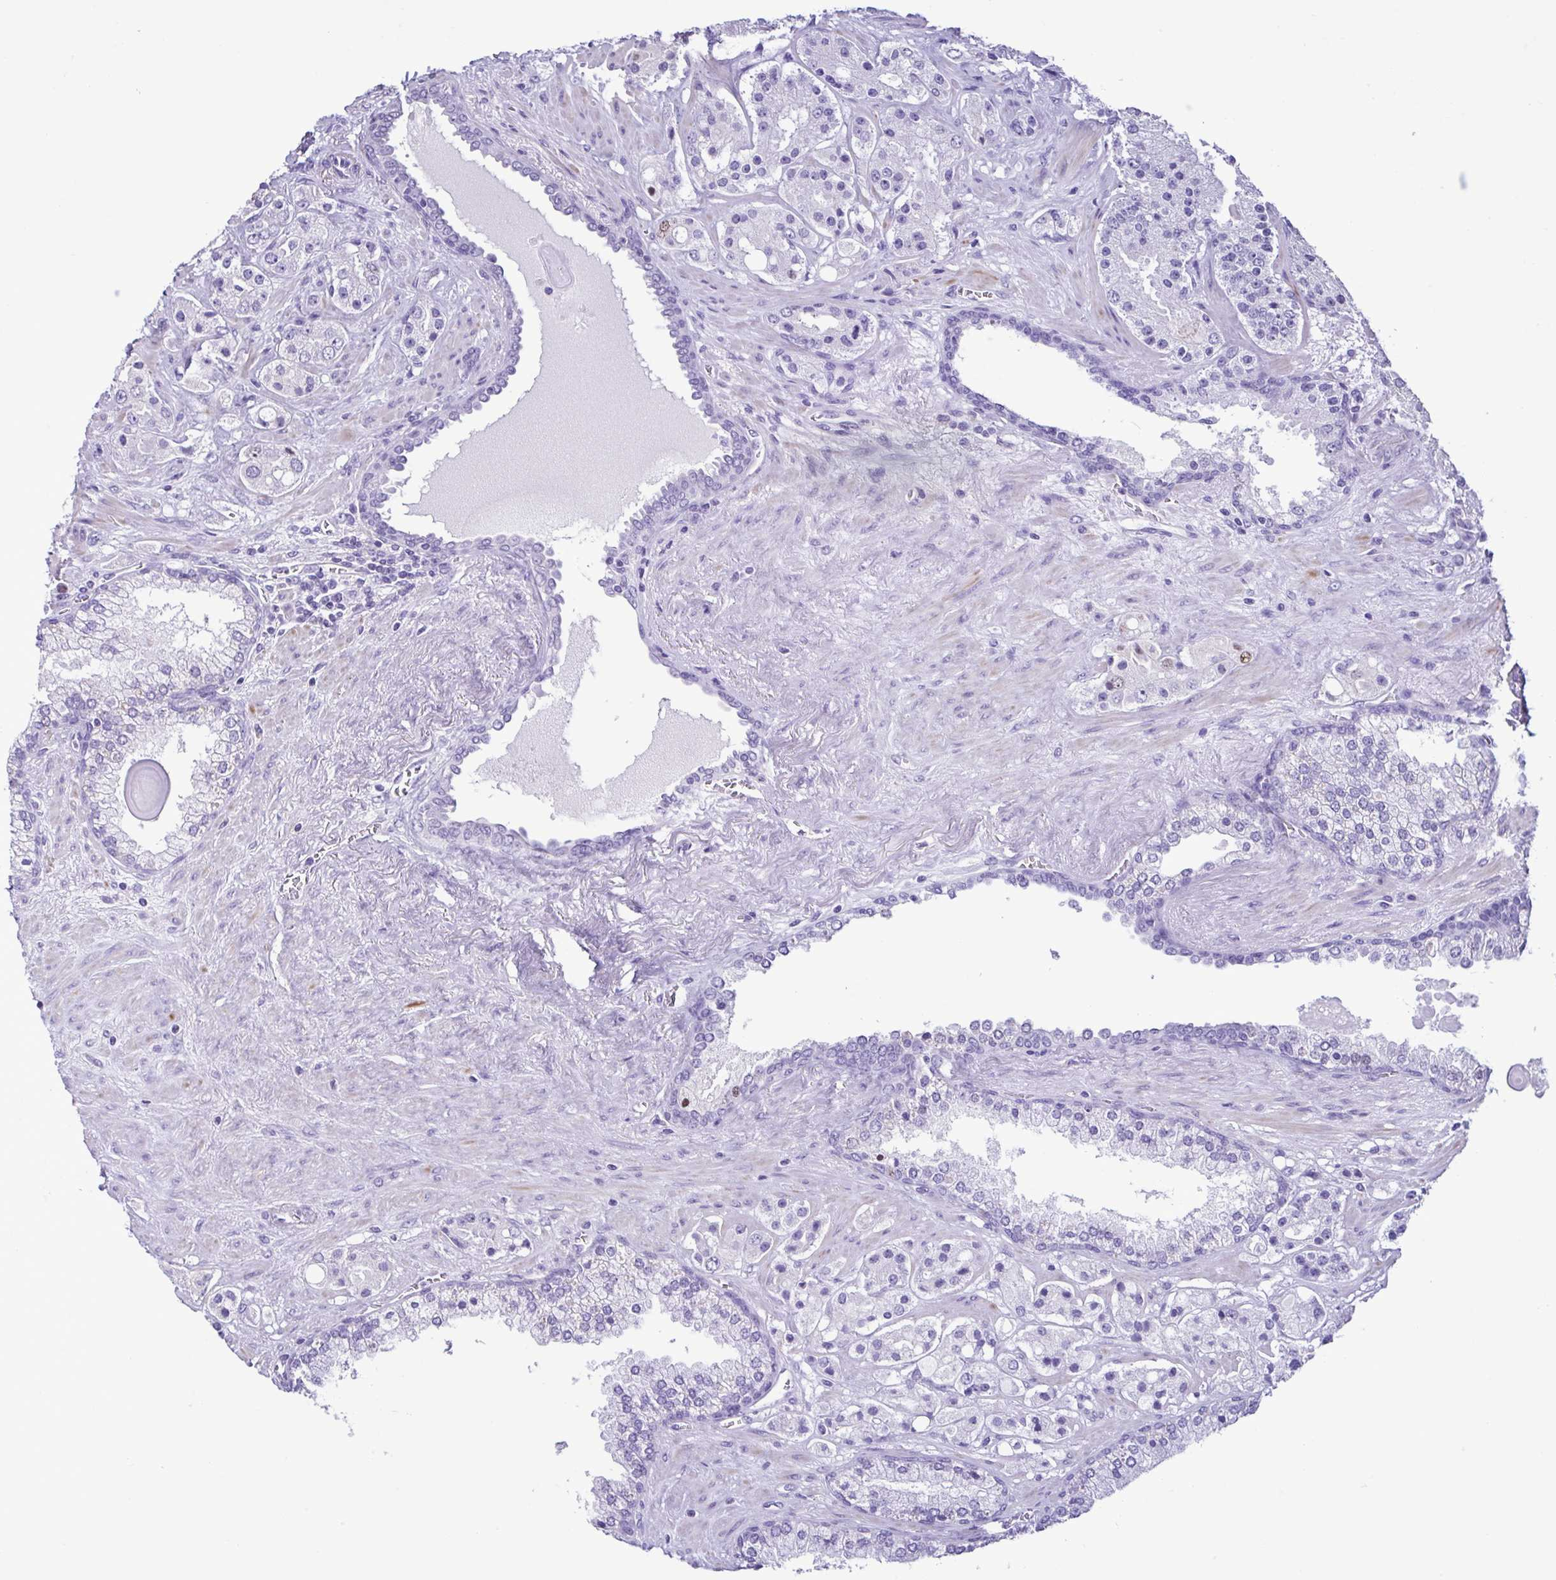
{"staining": {"intensity": "negative", "quantity": "none", "location": "none"}, "tissue": "prostate cancer", "cell_type": "Tumor cells", "image_type": "cancer", "snomed": [{"axis": "morphology", "description": "Adenocarcinoma, High grade"}, {"axis": "topography", "description": "Prostate"}], "caption": "IHC of high-grade adenocarcinoma (prostate) shows no staining in tumor cells.", "gene": "CBY2", "patient": {"sex": "male", "age": 67}}